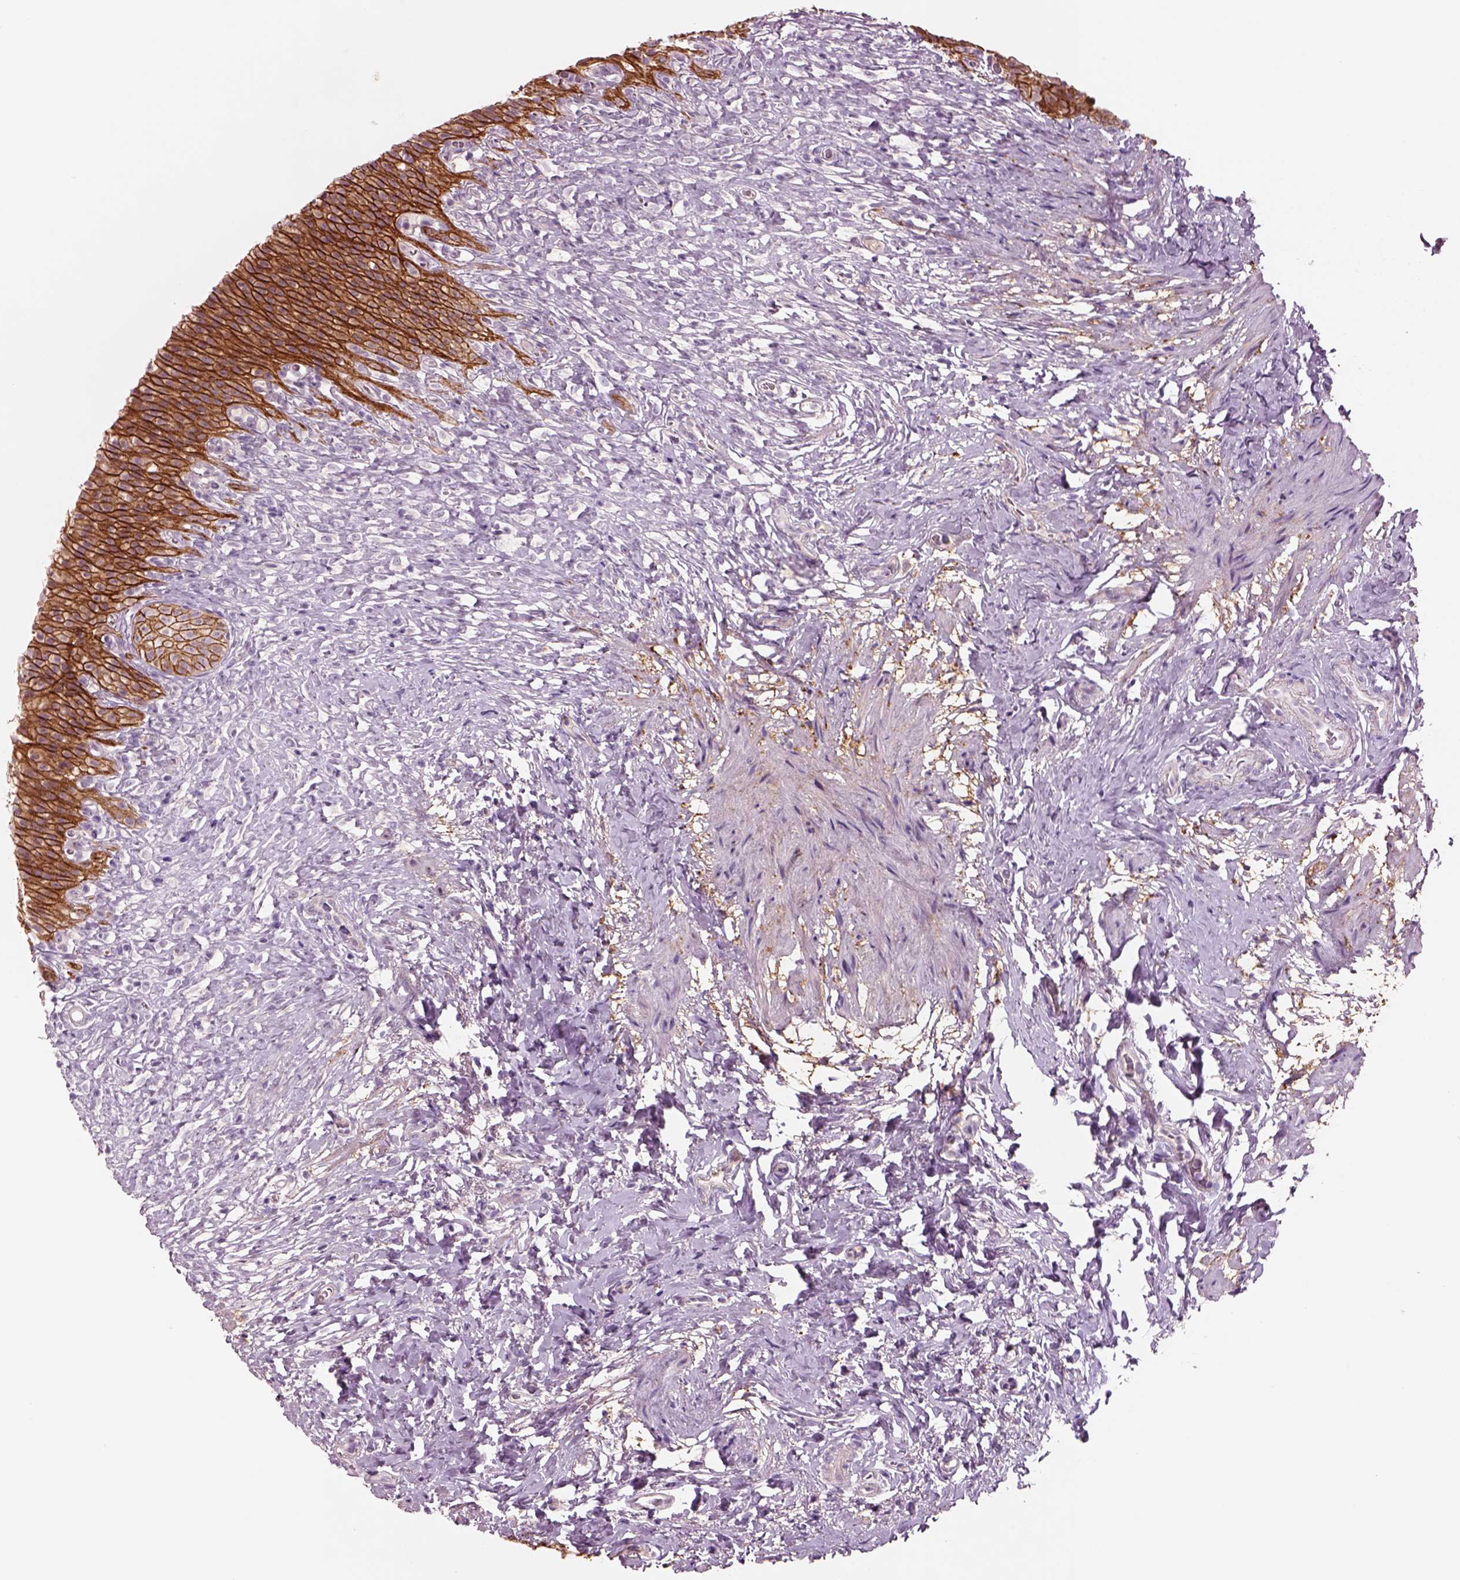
{"staining": {"intensity": "strong", "quantity": ">75%", "location": "cytoplasmic/membranous"}, "tissue": "urinary bladder", "cell_type": "Urothelial cells", "image_type": "normal", "snomed": [{"axis": "morphology", "description": "Normal tissue, NOS"}, {"axis": "topography", "description": "Urinary bladder"}, {"axis": "topography", "description": "Prostate"}], "caption": "Immunohistochemical staining of normal urinary bladder exhibits >75% levels of strong cytoplasmic/membranous protein positivity in approximately >75% of urothelial cells.", "gene": "PLPP7", "patient": {"sex": "male", "age": 76}}